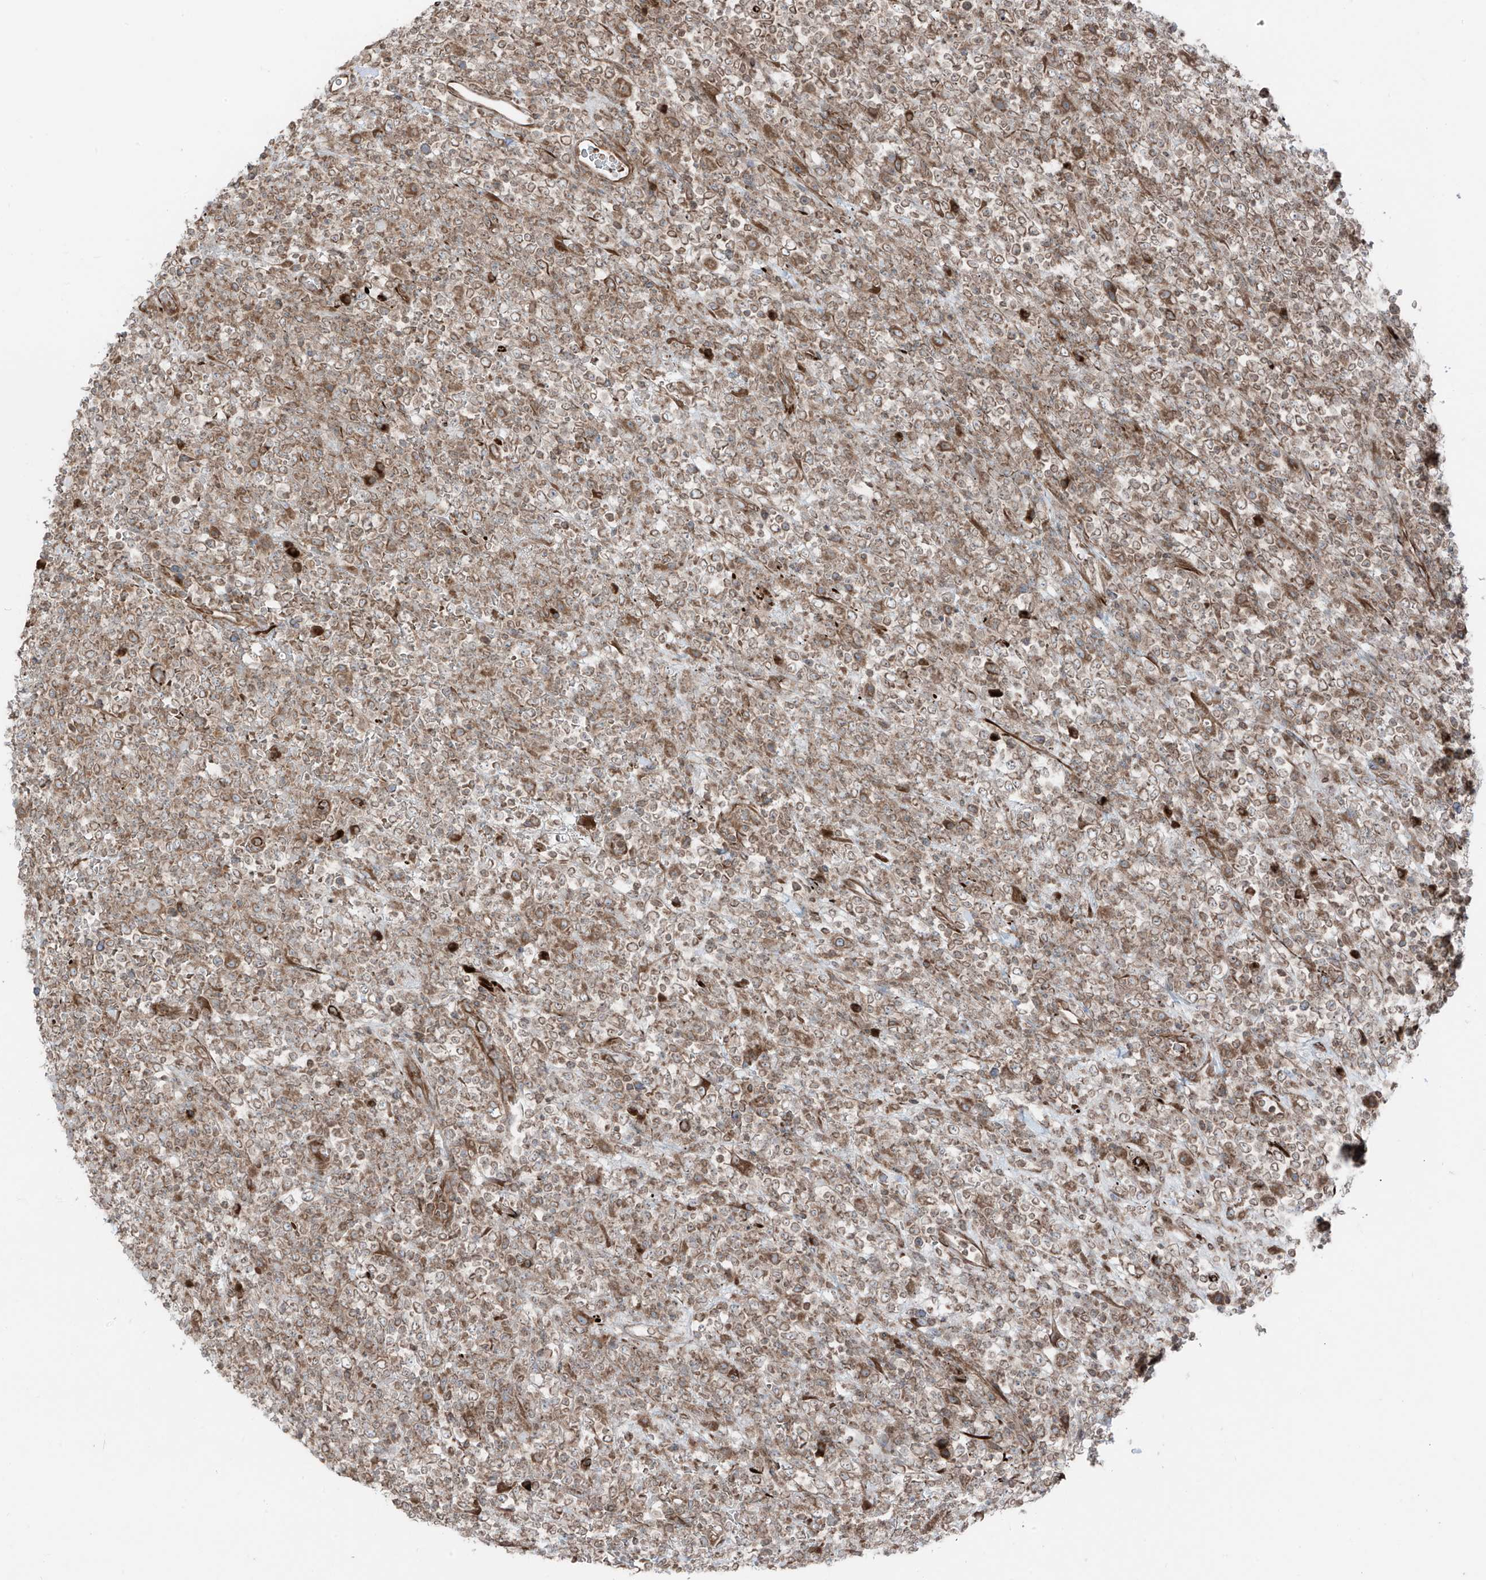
{"staining": {"intensity": "moderate", "quantity": ">75%", "location": "cytoplasmic/membranous"}, "tissue": "lymphoma", "cell_type": "Tumor cells", "image_type": "cancer", "snomed": [{"axis": "morphology", "description": "Malignant lymphoma, non-Hodgkin's type, High grade"}, {"axis": "topography", "description": "Colon"}], "caption": "Human lymphoma stained for a protein (brown) displays moderate cytoplasmic/membranous positive expression in about >75% of tumor cells.", "gene": "ERLEC1", "patient": {"sex": "female", "age": 53}}